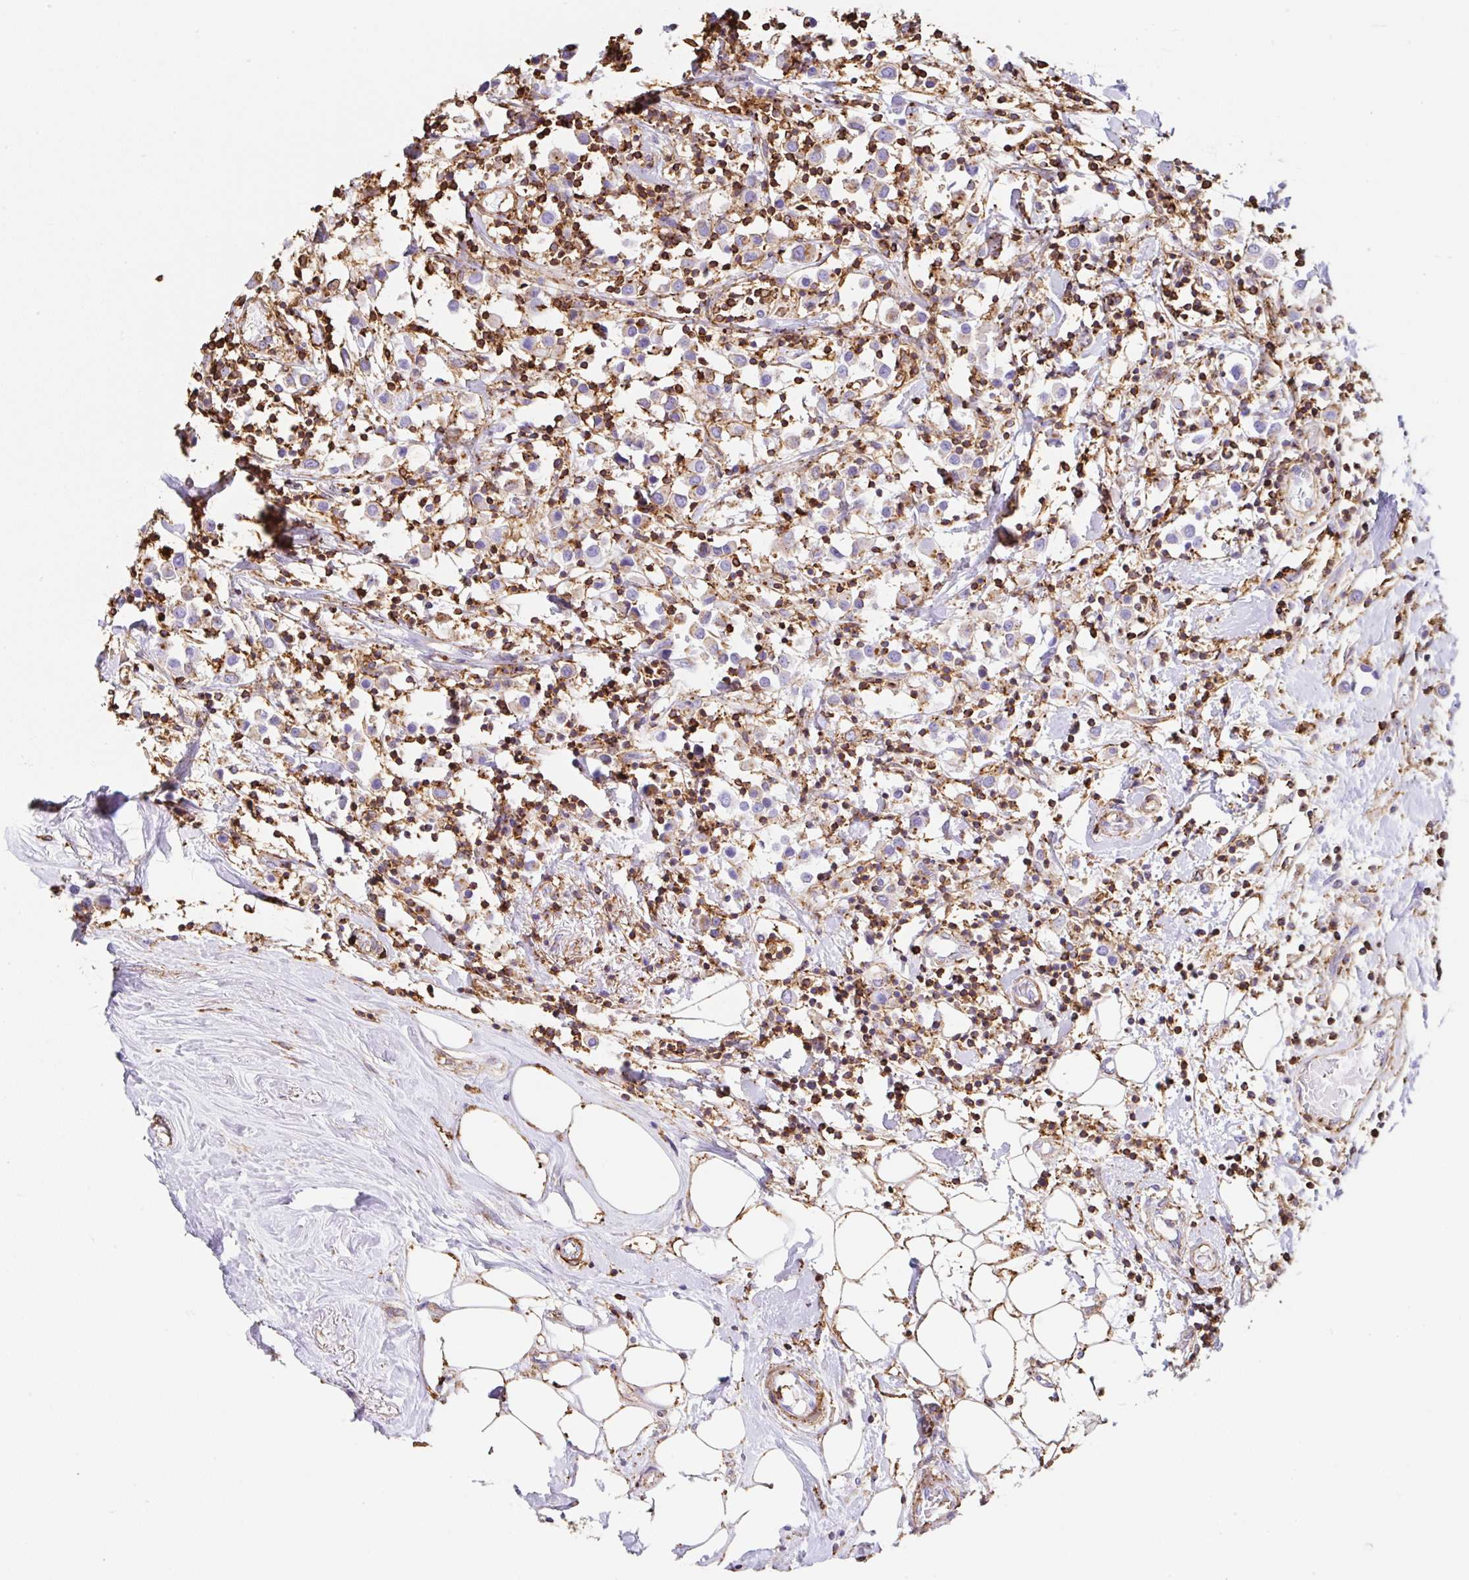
{"staining": {"intensity": "negative", "quantity": "none", "location": "none"}, "tissue": "breast cancer", "cell_type": "Tumor cells", "image_type": "cancer", "snomed": [{"axis": "morphology", "description": "Duct carcinoma"}, {"axis": "topography", "description": "Breast"}], "caption": "This is a micrograph of immunohistochemistry staining of breast invasive ductal carcinoma, which shows no staining in tumor cells. (Brightfield microscopy of DAB (3,3'-diaminobenzidine) immunohistochemistry at high magnification).", "gene": "MTTP", "patient": {"sex": "female", "age": 61}}